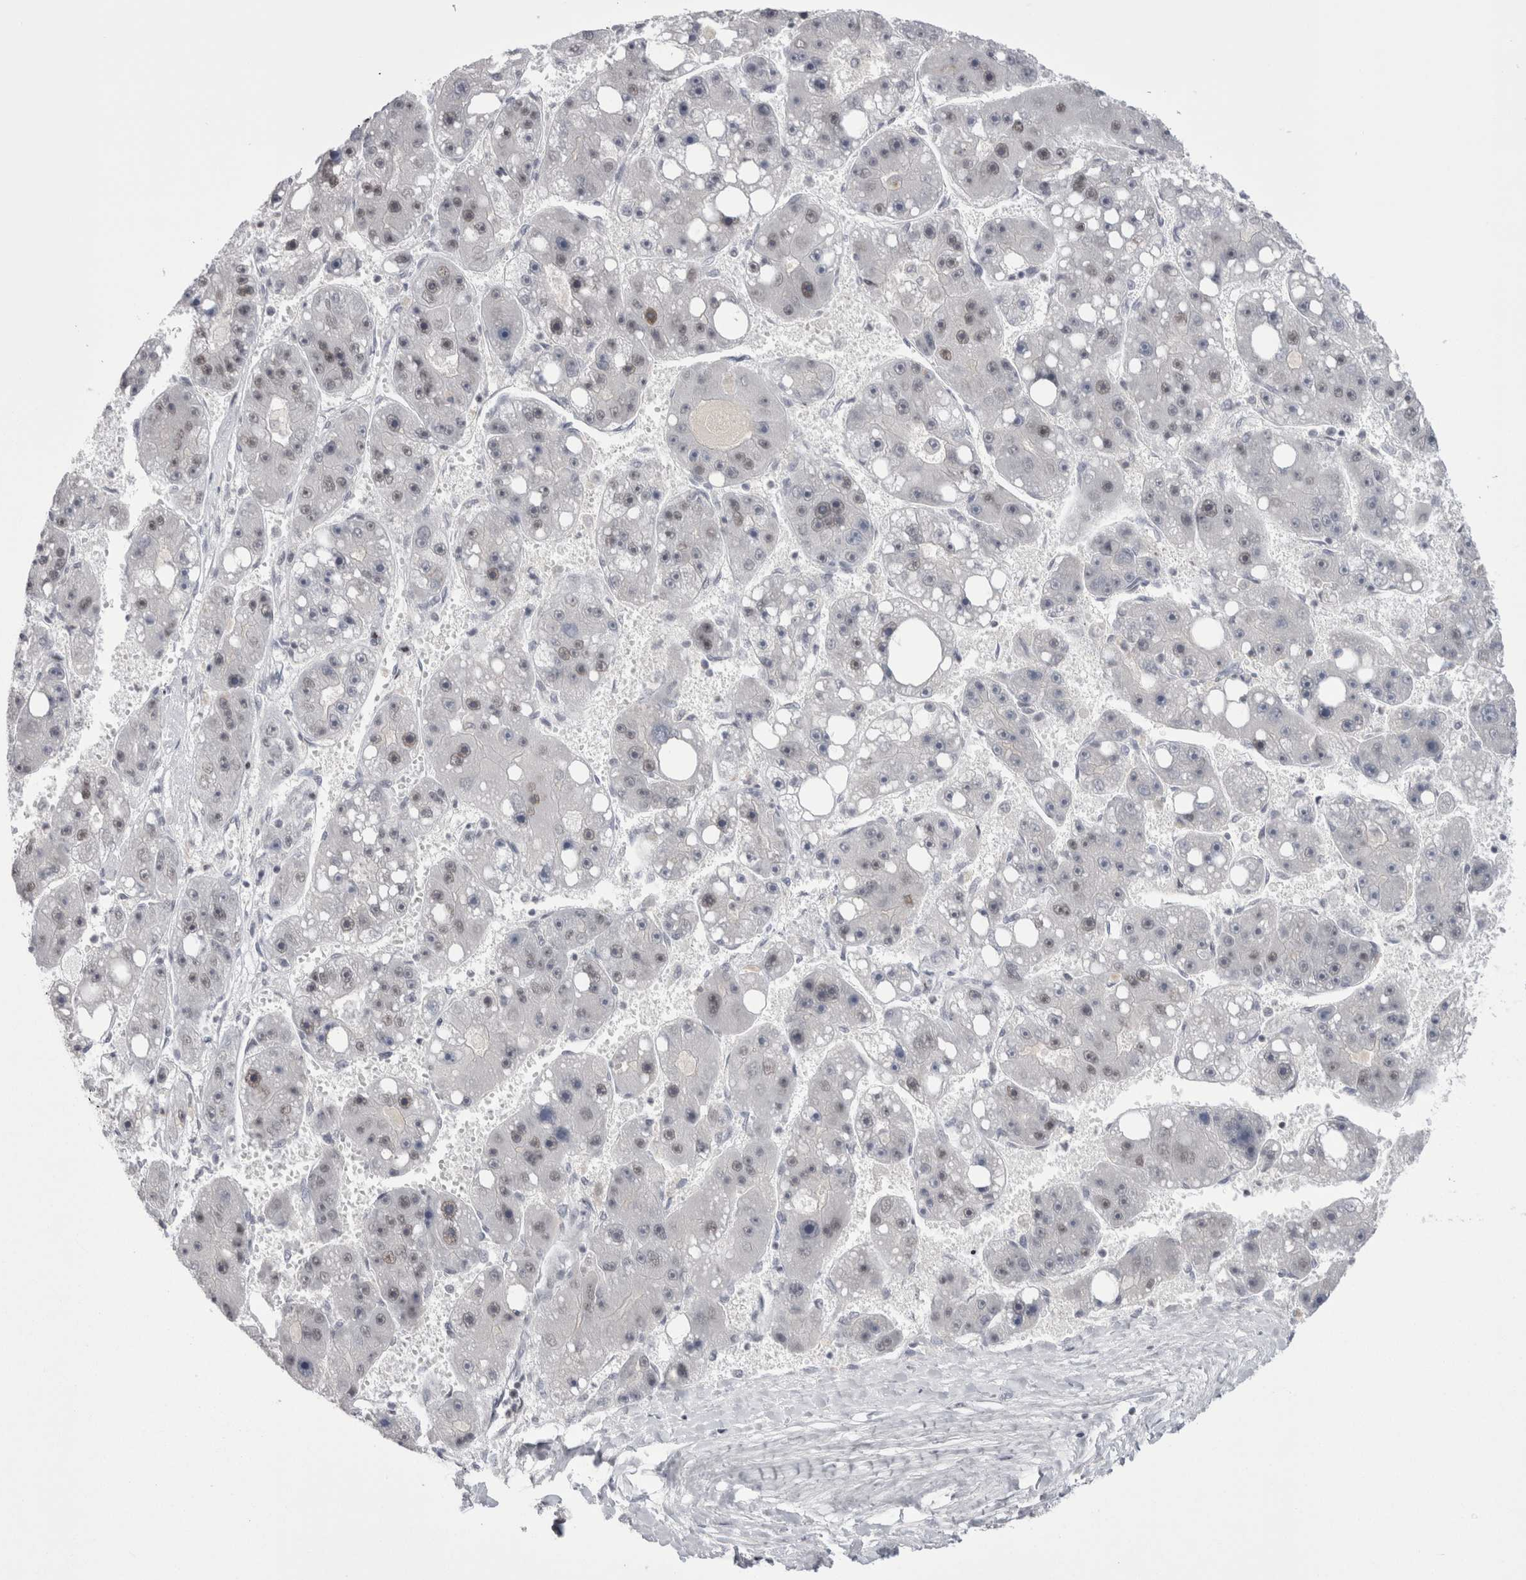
{"staining": {"intensity": "negative", "quantity": "none", "location": "none"}, "tissue": "liver cancer", "cell_type": "Tumor cells", "image_type": "cancer", "snomed": [{"axis": "morphology", "description": "Carcinoma, Hepatocellular, NOS"}, {"axis": "topography", "description": "Liver"}], "caption": "An immunohistochemistry image of liver cancer (hepatocellular carcinoma) is shown. There is no staining in tumor cells of liver cancer (hepatocellular carcinoma). The staining was performed using DAB (3,3'-diaminobenzidine) to visualize the protein expression in brown, while the nuclei were stained in blue with hematoxylin (Magnification: 20x).", "gene": "FNDC8", "patient": {"sex": "female", "age": 61}}